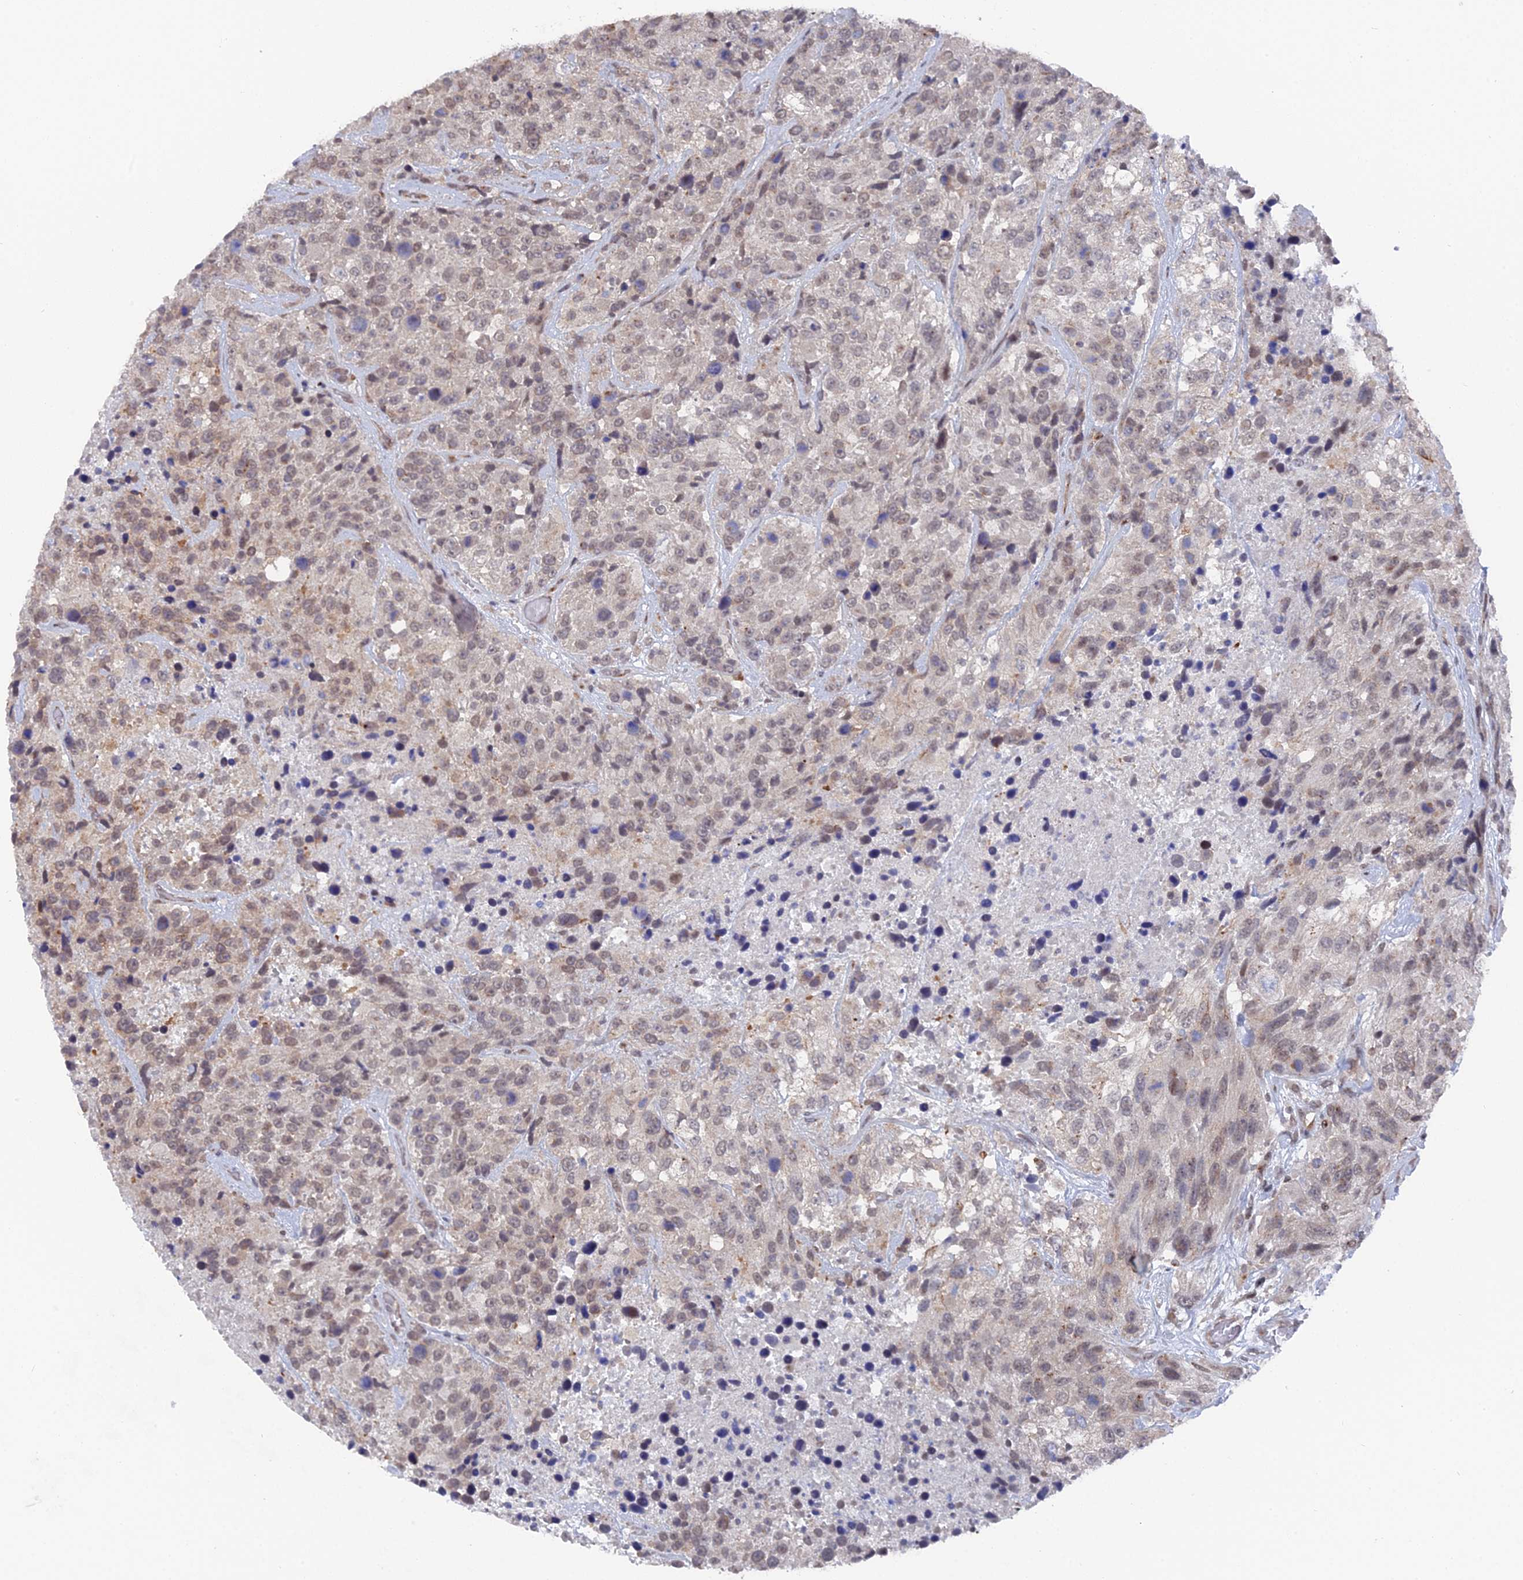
{"staining": {"intensity": "moderate", "quantity": "25%-75%", "location": "nuclear"}, "tissue": "urothelial cancer", "cell_type": "Tumor cells", "image_type": "cancer", "snomed": [{"axis": "morphology", "description": "Urothelial carcinoma, High grade"}, {"axis": "topography", "description": "Urinary bladder"}], "caption": "Immunohistochemistry (IHC) image of human urothelial cancer stained for a protein (brown), which reveals medium levels of moderate nuclear positivity in approximately 25%-75% of tumor cells.", "gene": "FHIP2A", "patient": {"sex": "female", "age": 70}}